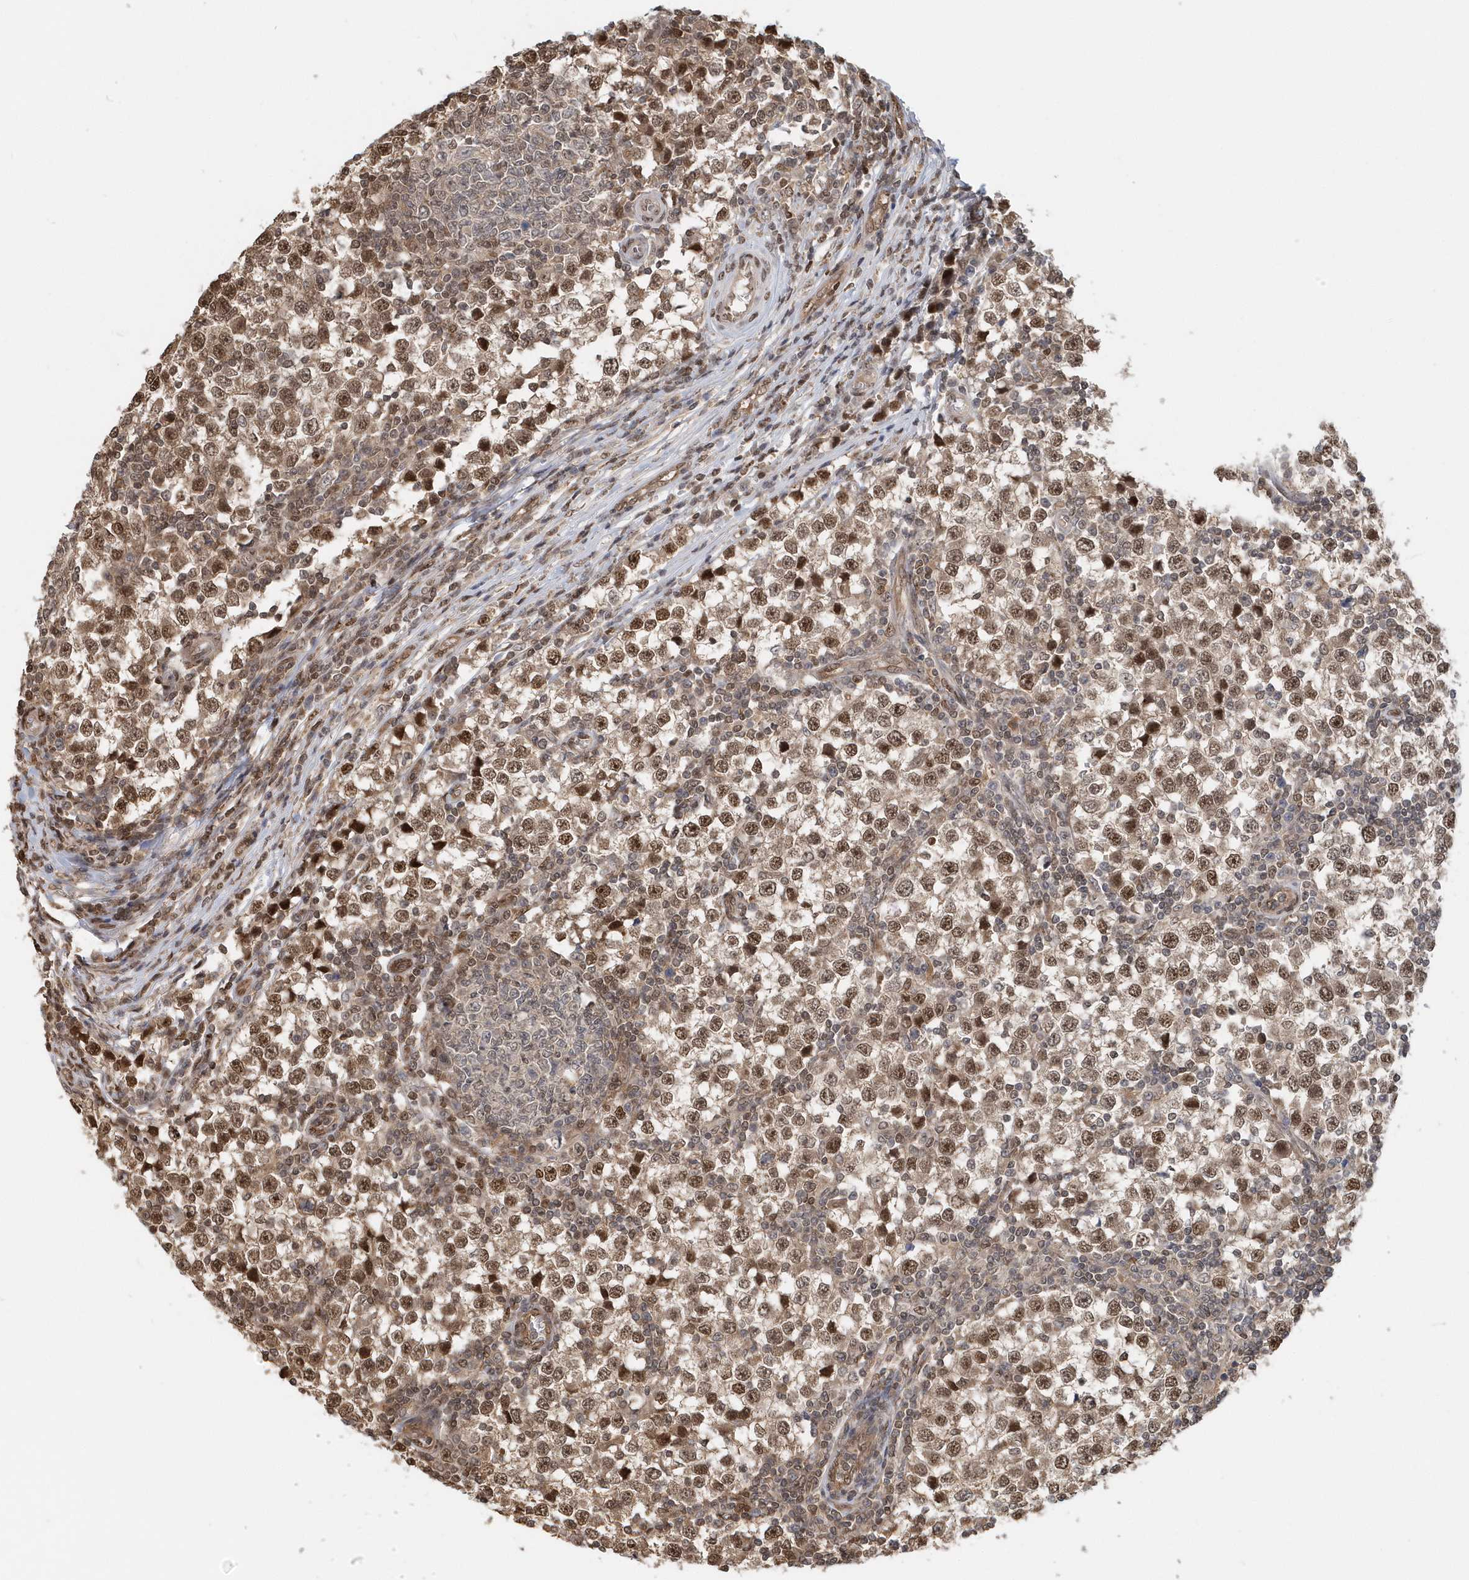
{"staining": {"intensity": "moderate", "quantity": ">75%", "location": "cytoplasmic/membranous,nuclear"}, "tissue": "testis cancer", "cell_type": "Tumor cells", "image_type": "cancer", "snomed": [{"axis": "morphology", "description": "Seminoma, NOS"}, {"axis": "topography", "description": "Testis"}], "caption": "A histopathology image of human testis seminoma stained for a protein exhibits moderate cytoplasmic/membranous and nuclear brown staining in tumor cells. (DAB IHC, brown staining for protein, blue staining for nuclei).", "gene": "SUMO2", "patient": {"sex": "male", "age": 65}}